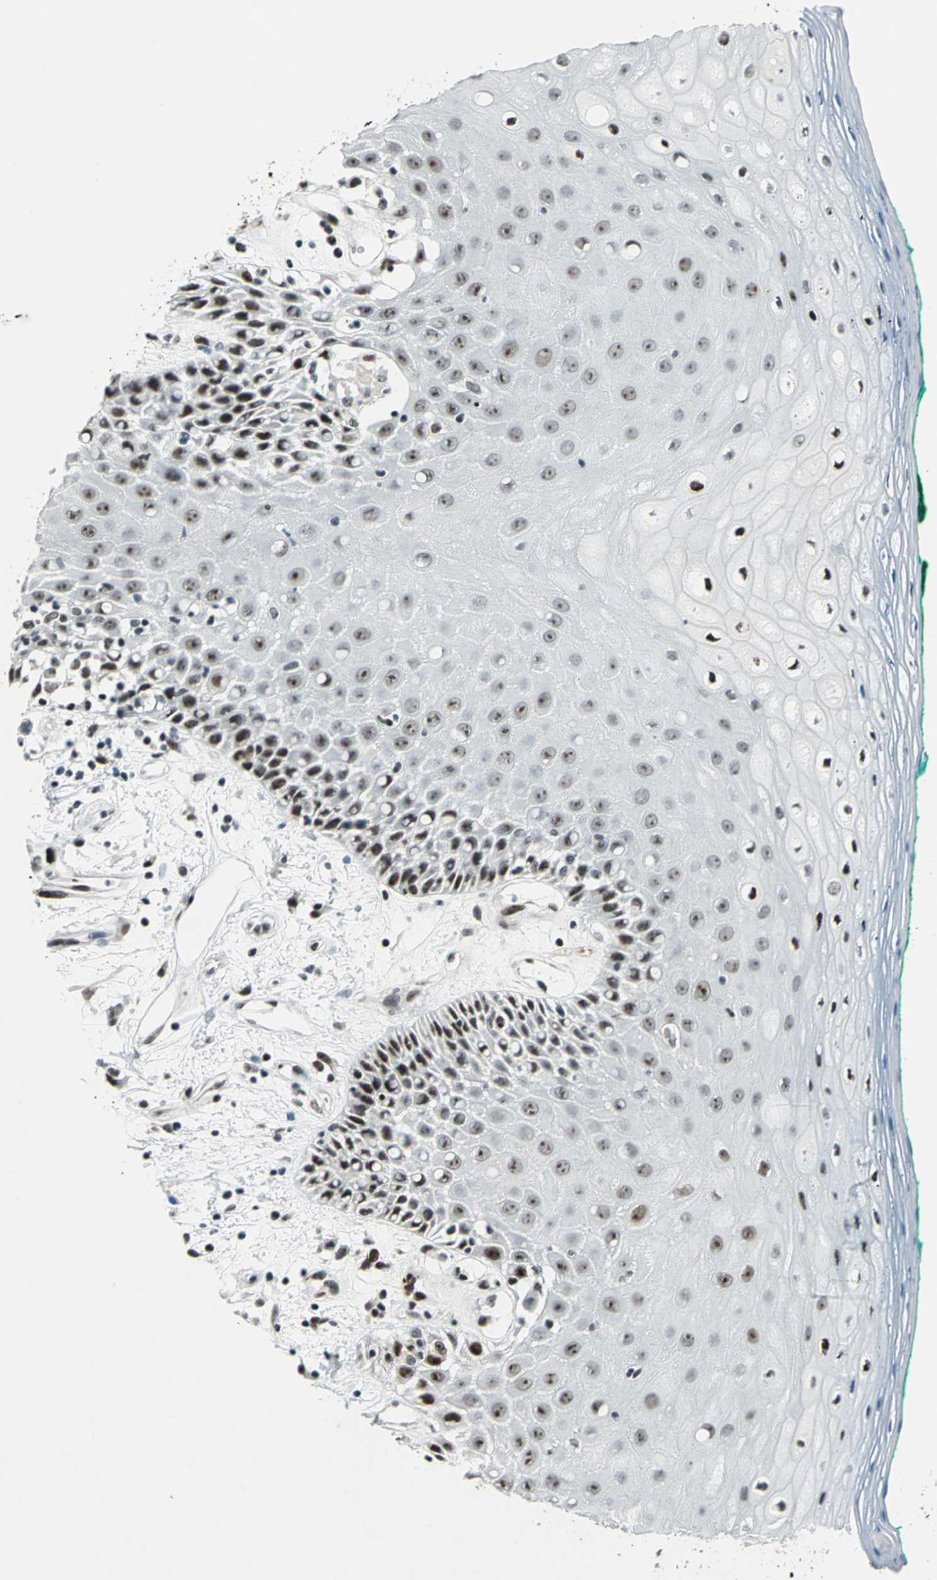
{"staining": {"intensity": "strong", "quantity": ">75%", "location": "nuclear"}, "tissue": "oral mucosa", "cell_type": "Squamous epithelial cells", "image_type": "normal", "snomed": [{"axis": "morphology", "description": "Normal tissue, NOS"}, {"axis": "morphology", "description": "Squamous cell carcinoma, NOS"}, {"axis": "topography", "description": "Skeletal muscle"}, {"axis": "topography", "description": "Oral tissue"}, {"axis": "topography", "description": "Head-Neck"}], "caption": "Strong nuclear positivity is seen in about >75% of squamous epithelial cells in normal oral mucosa. Using DAB (3,3'-diaminobenzidine) (brown) and hematoxylin (blue) stains, captured at high magnification using brightfield microscopy.", "gene": "KAT6B", "patient": {"sex": "female", "age": 84}}